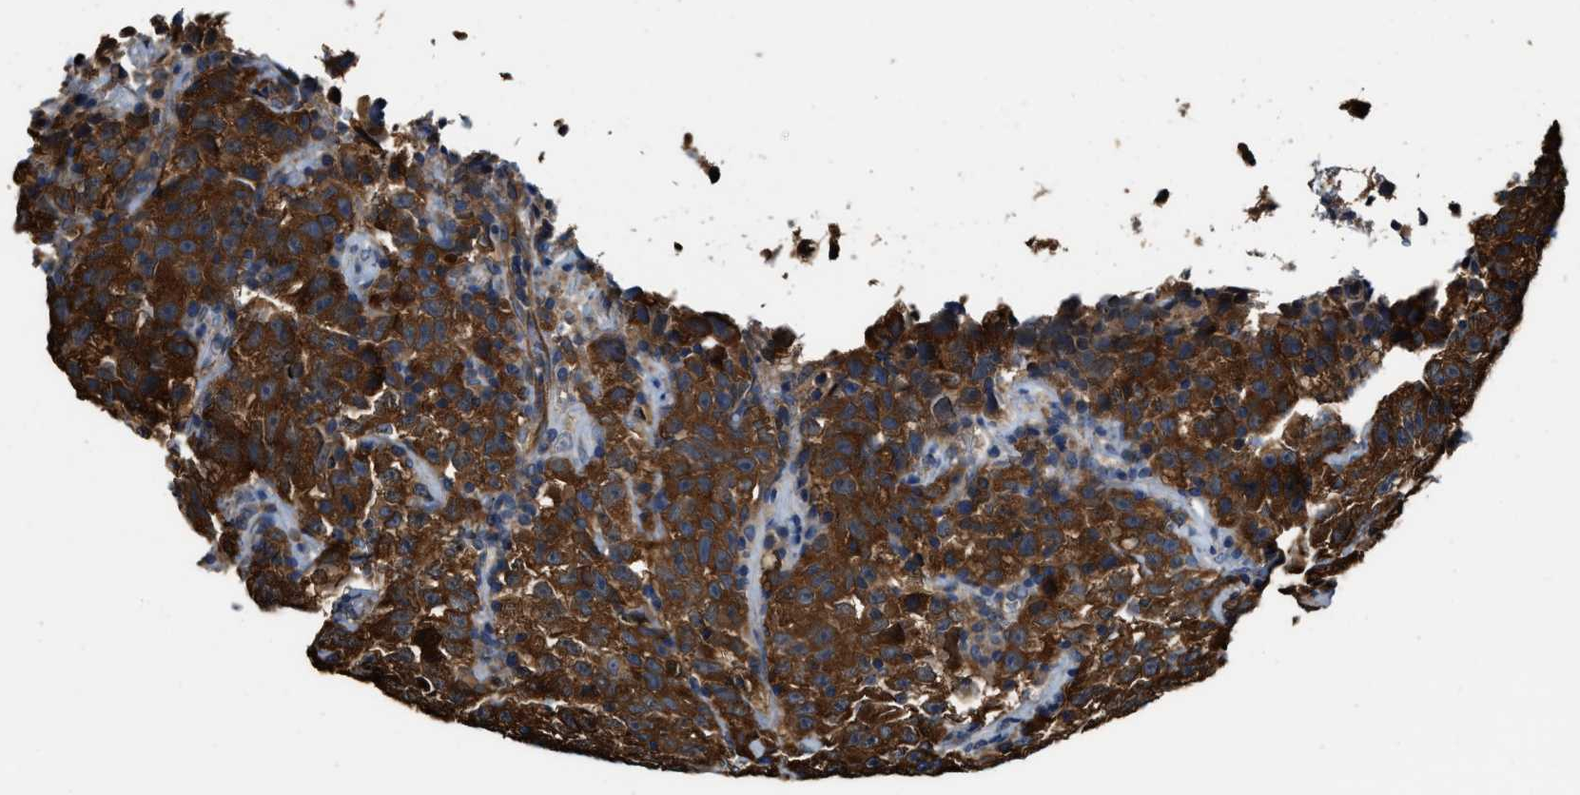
{"staining": {"intensity": "strong", "quantity": ">75%", "location": "cytoplasmic/membranous"}, "tissue": "testis cancer", "cell_type": "Tumor cells", "image_type": "cancer", "snomed": [{"axis": "morphology", "description": "Seminoma, NOS"}, {"axis": "topography", "description": "Testis"}], "caption": "Seminoma (testis) was stained to show a protein in brown. There is high levels of strong cytoplasmic/membranous expression in approximately >75% of tumor cells.", "gene": "GFRA3", "patient": {"sex": "male", "age": 22}}